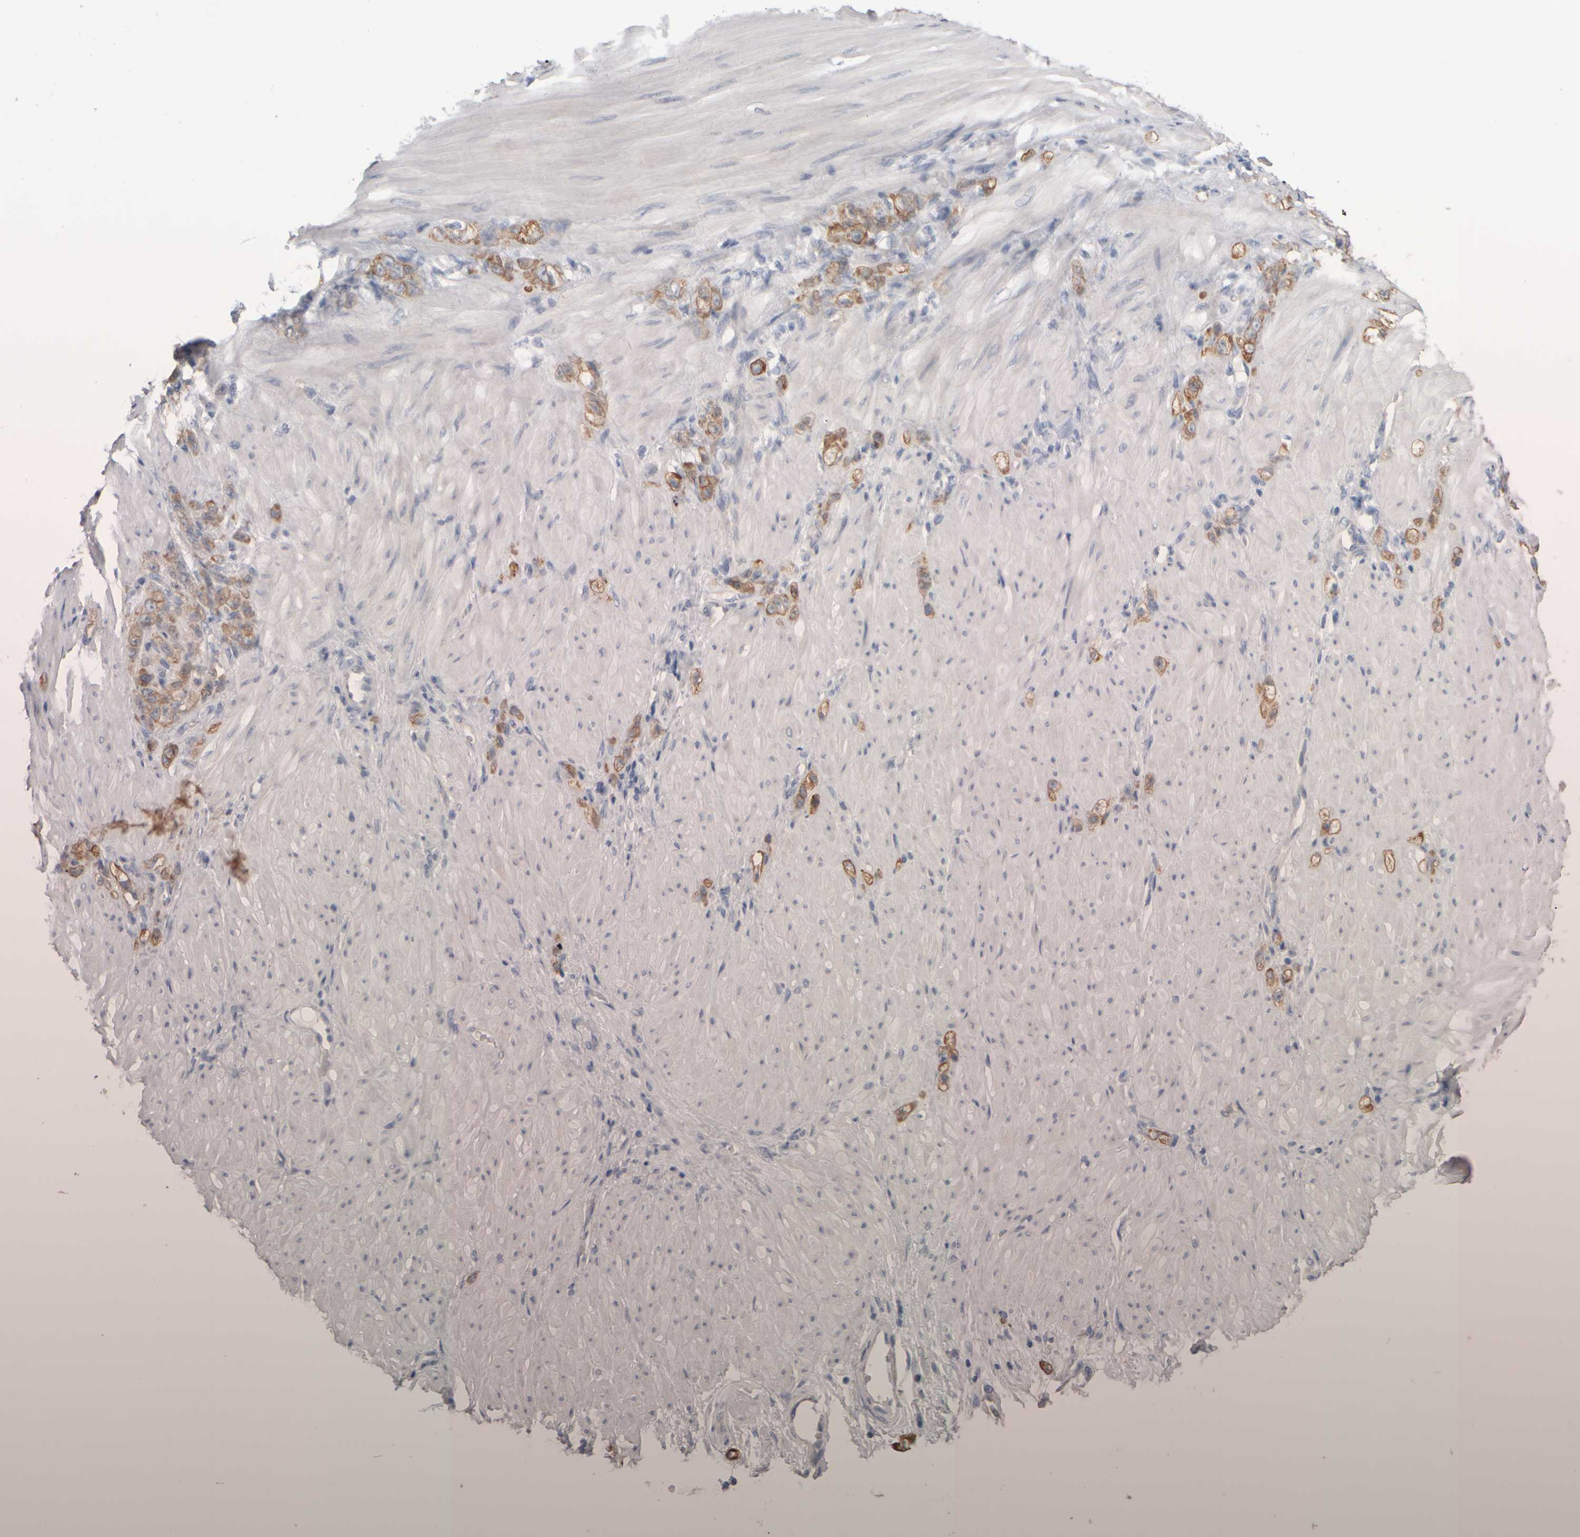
{"staining": {"intensity": "moderate", "quantity": ">75%", "location": "cytoplasmic/membranous"}, "tissue": "stomach cancer", "cell_type": "Tumor cells", "image_type": "cancer", "snomed": [{"axis": "morphology", "description": "Normal tissue, NOS"}, {"axis": "morphology", "description": "Adenocarcinoma, NOS"}, {"axis": "topography", "description": "Stomach"}], "caption": "Moderate cytoplasmic/membranous positivity for a protein is present in about >75% of tumor cells of stomach adenocarcinoma using IHC.", "gene": "EPHX2", "patient": {"sex": "male", "age": 82}}